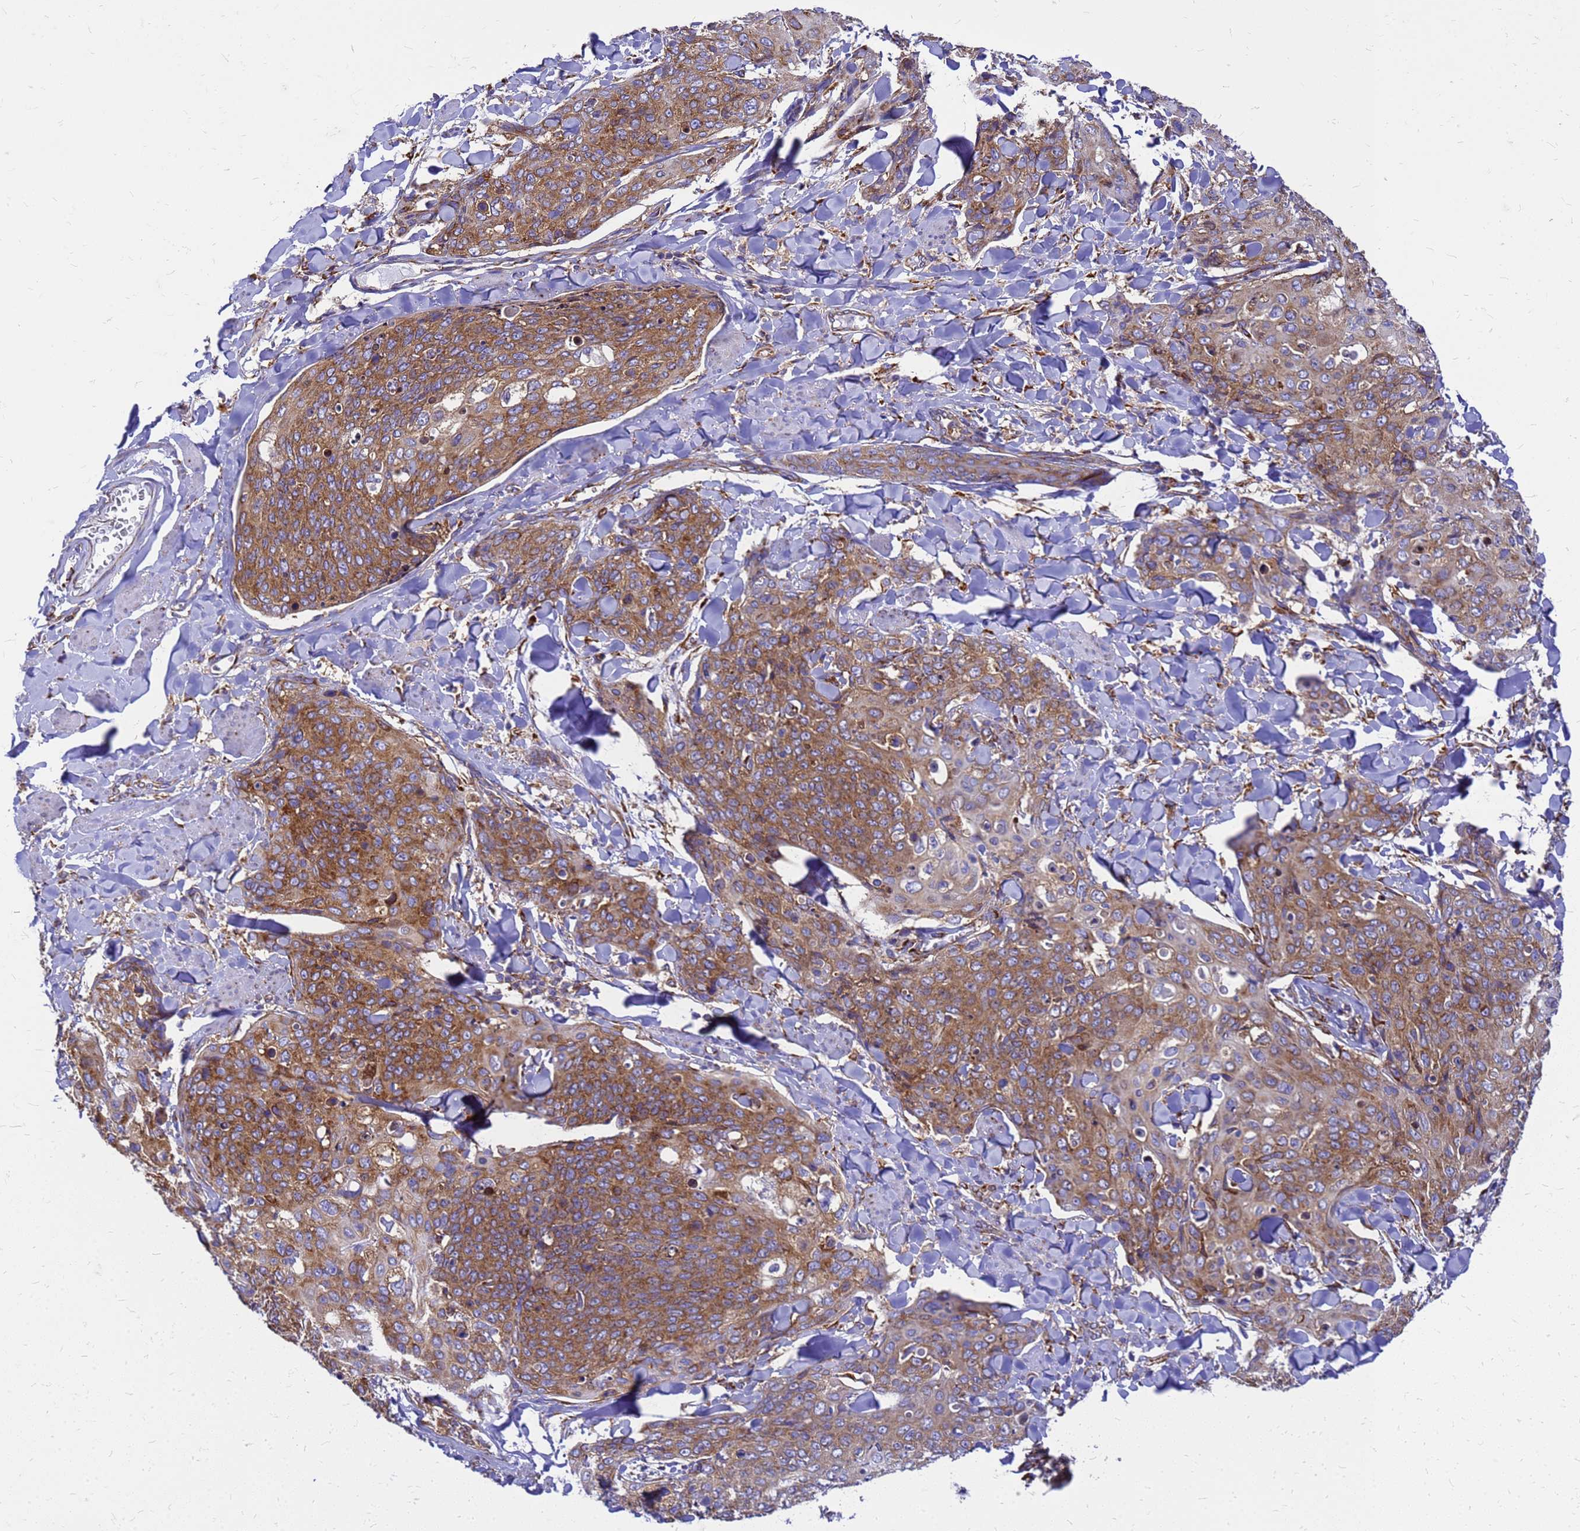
{"staining": {"intensity": "moderate", "quantity": ">75%", "location": "cytoplasmic/membranous"}, "tissue": "skin cancer", "cell_type": "Tumor cells", "image_type": "cancer", "snomed": [{"axis": "morphology", "description": "Squamous cell carcinoma, NOS"}, {"axis": "topography", "description": "Skin"}, {"axis": "topography", "description": "Vulva"}], "caption": "Tumor cells show medium levels of moderate cytoplasmic/membranous expression in approximately >75% of cells in skin squamous cell carcinoma.", "gene": "EEF1D", "patient": {"sex": "female", "age": 85}}